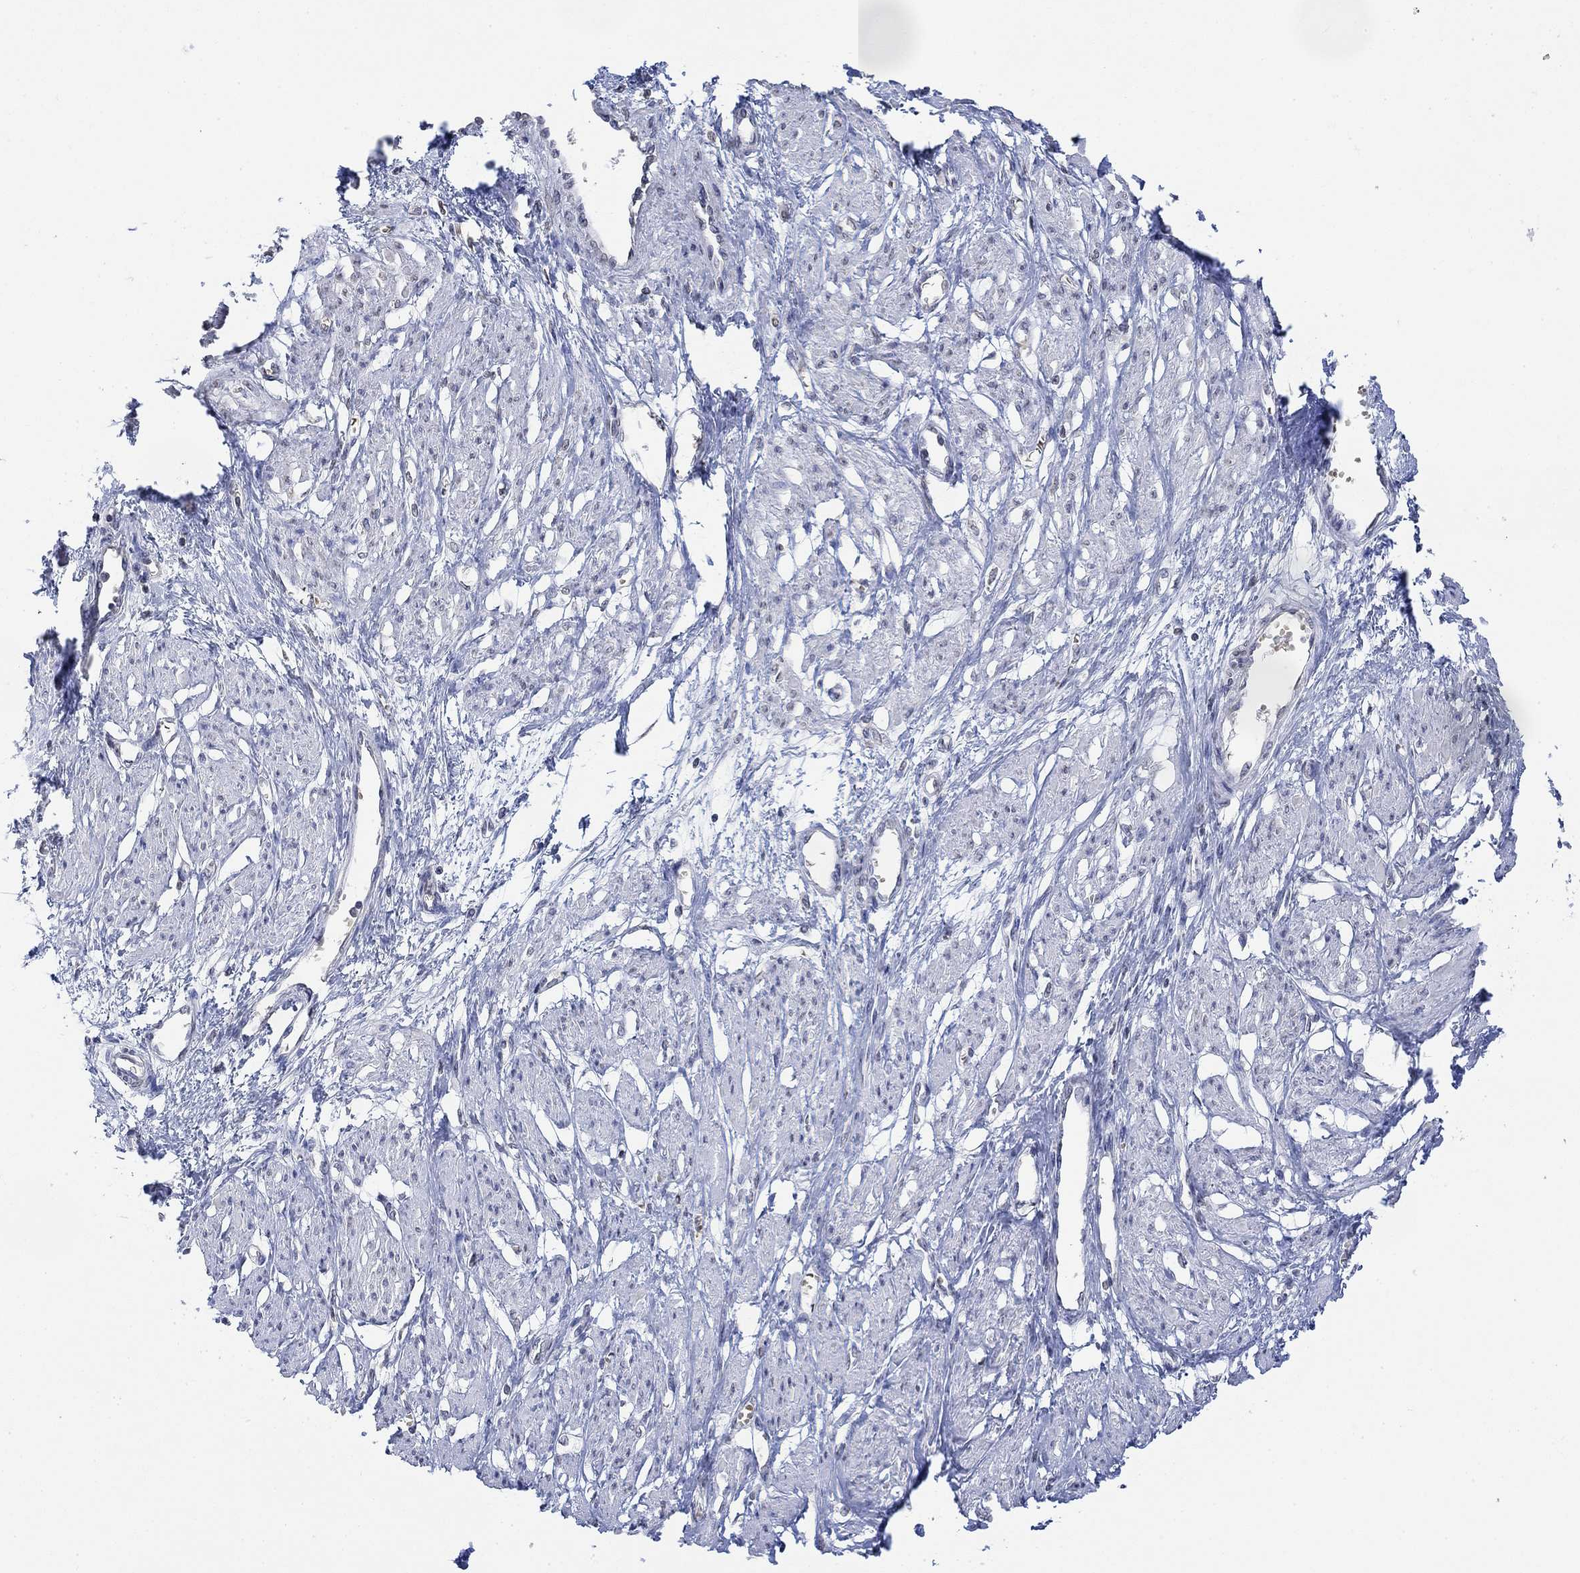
{"staining": {"intensity": "negative", "quantity": "none", "location": "none"}, "tissue": "smooth muscle", "cell_type": "Smooth muscle cells", "image_type": "normal", "snomed": [{"axis": "morphology", "description": "Normal tissue, NOS"}, {"axis": "topography", "description": "Smooth muscle"}, {"axis": "topography", "description": "Uterus"}], "caption": "High power microscopy image of an immunohistochemistry (IHC) micrograph of unremarkable smooth muscle, revealing no significant positivity in smooth muscle cells.", "gene": "TMEM255A", "patient": {"sex": "female", "age": 39}}